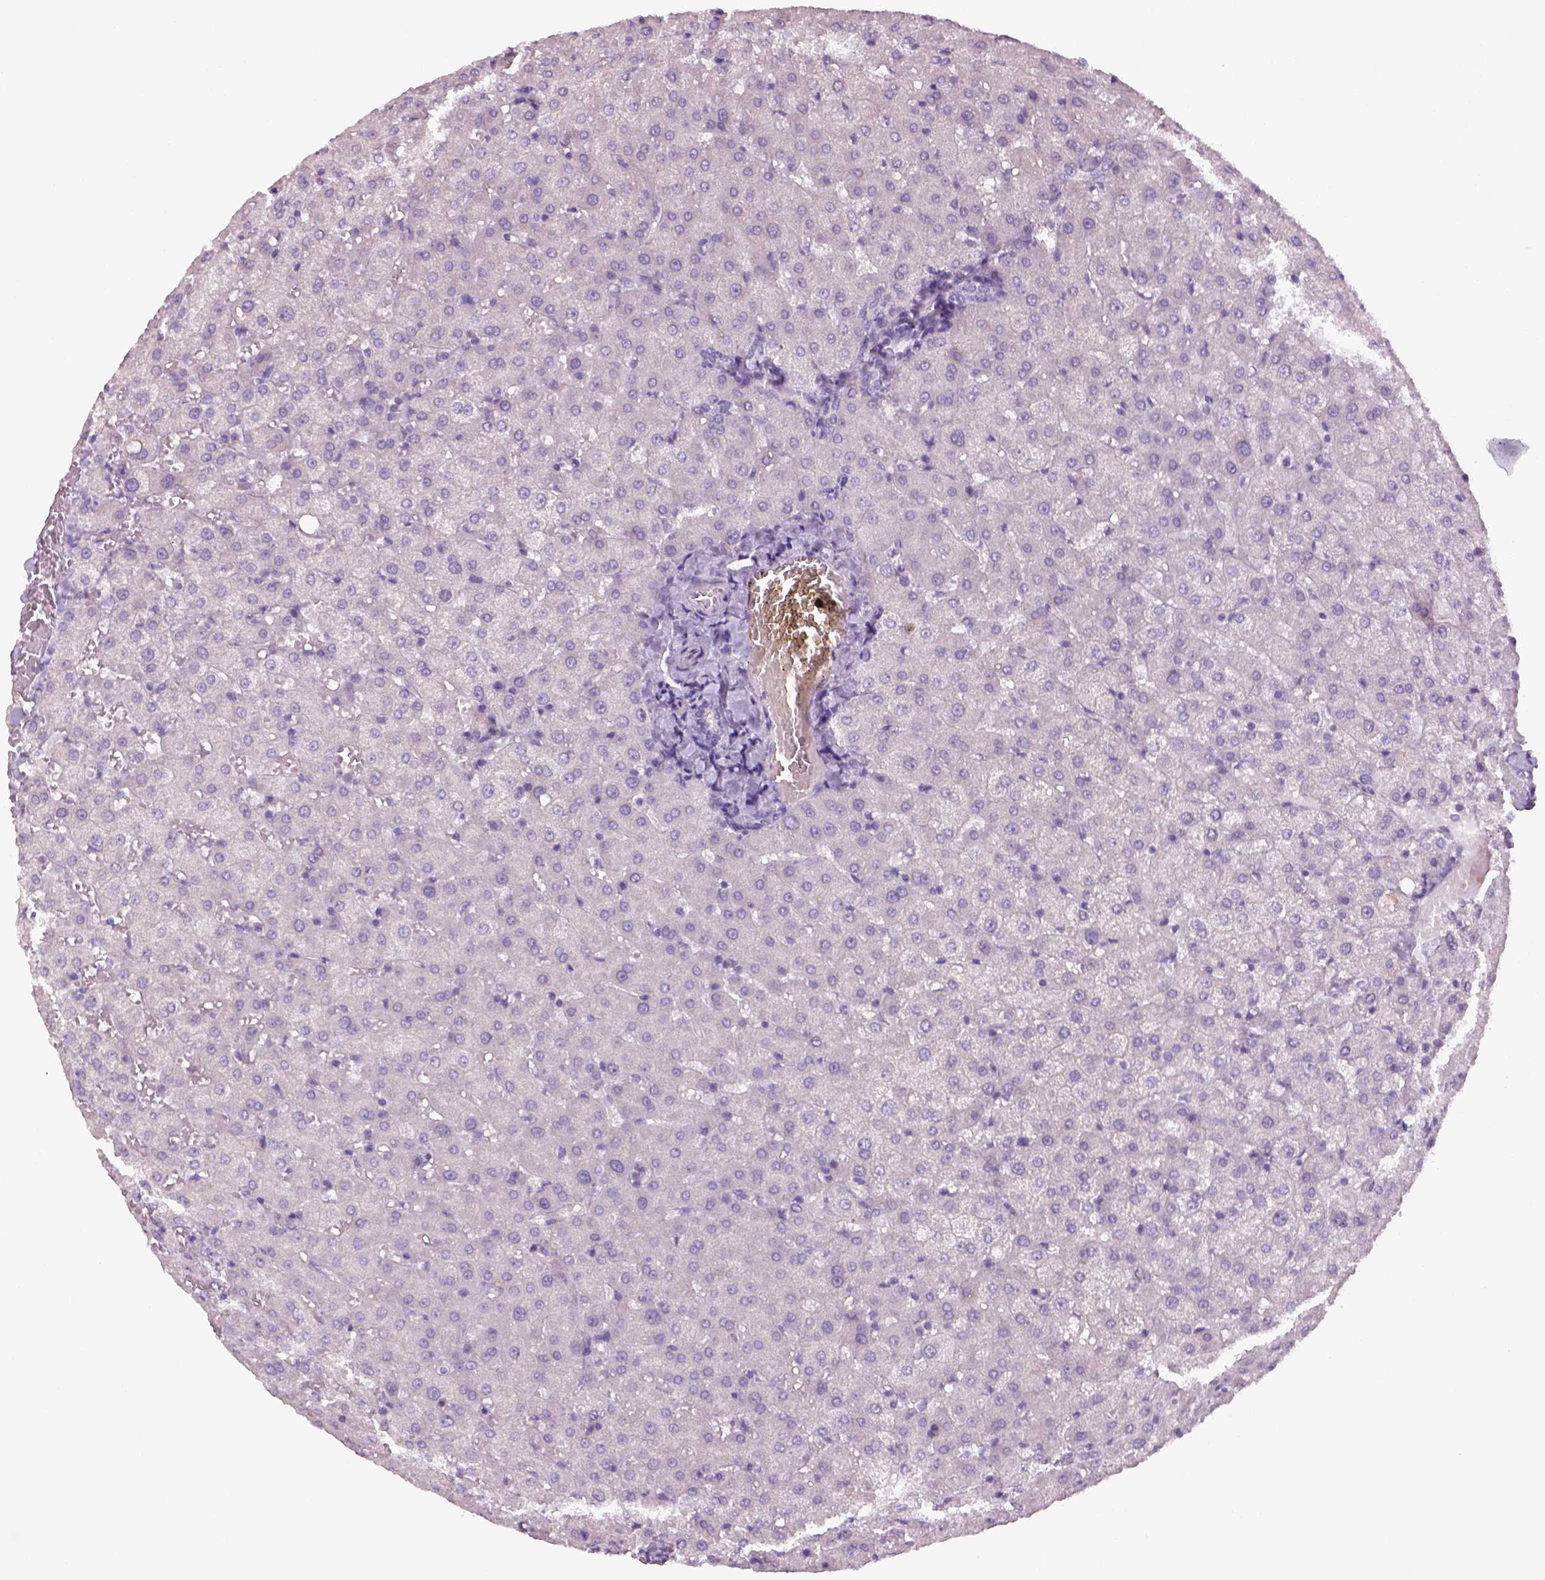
{"staining": {"intensity": "negative", "quantity": "none", "location": "none"}, "tissue": "liver", "cell_type": "Cholangiocytes", "image_type": "normal", "snomed": [{"axis": "morphology", "description": "Normal tissue, NOS"}, {"axis": "topography", "description": "Liver"}], "caption": "IHC photomicrograph of unremarkable human liver stained for a protein (brown), which displays no expression in cholangiocytes. (Immunohistochemistry, brightfield microscopy, high magnification).", "gene": "GFI1B", "patient": {"sex": "female", "age": 50}}